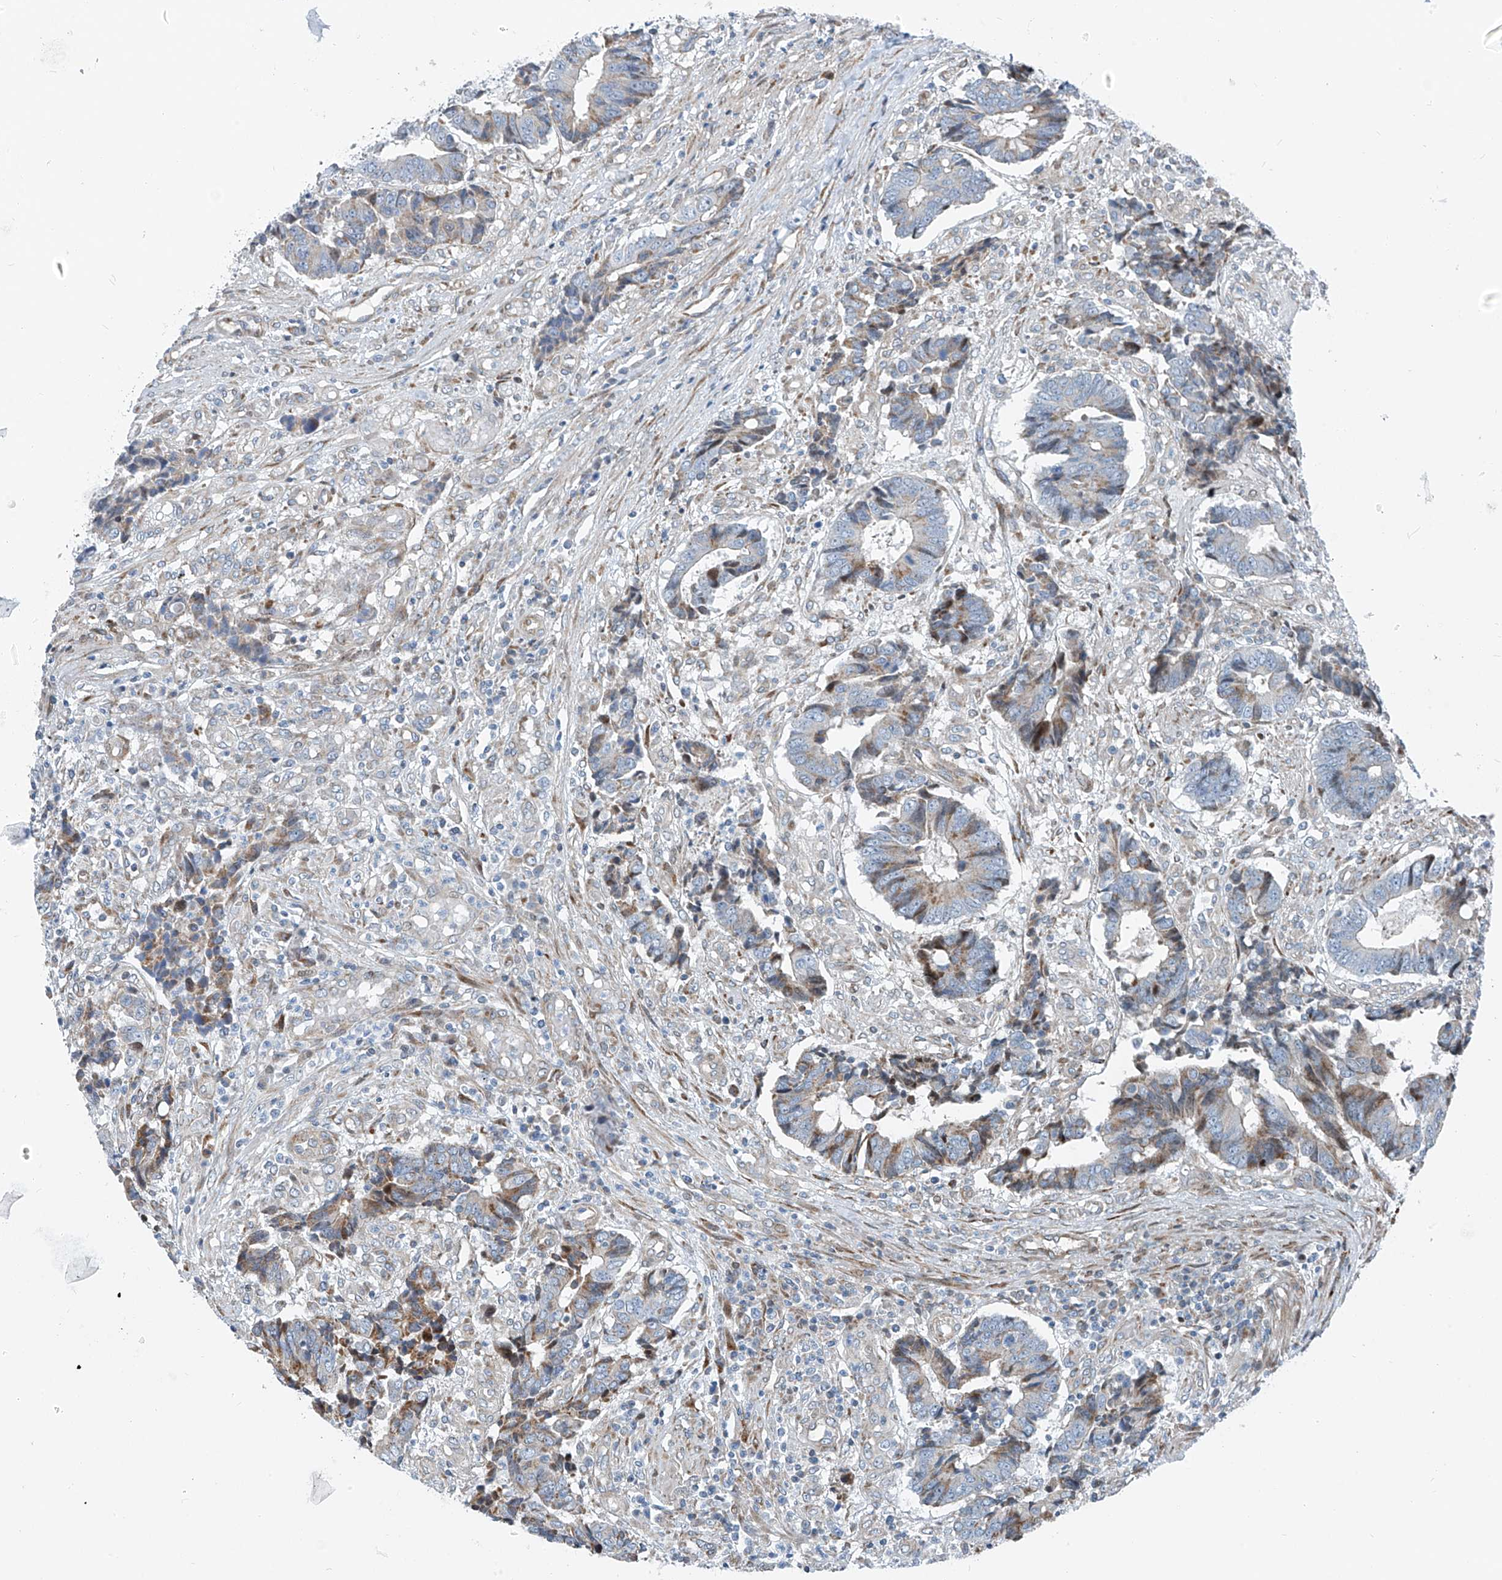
{"staining": {"intensity": "moderate", "quantity": "<25%", "location": "cytoplasmic/membranous"}, "tissue": "colorectal cancer", "cell_type": "Tumor cells", "image_type": "cancer", "snomed": [{"axis": "morphology", "description": "Adenocarcinoma, NOS"}, {"axis": "topography", "description": "Rectum"}], "caption": "Colorectal cancer (adenocarcinoma) stained with DAB (3,3'-diaminobenzidine) immunohistochemistry displays low levels of moderate cytoplasmic/membranous positivity in approximately <25% of tumor cells.", "gene": "HIC2", "patient": {"sex": "male", "age": 84}}